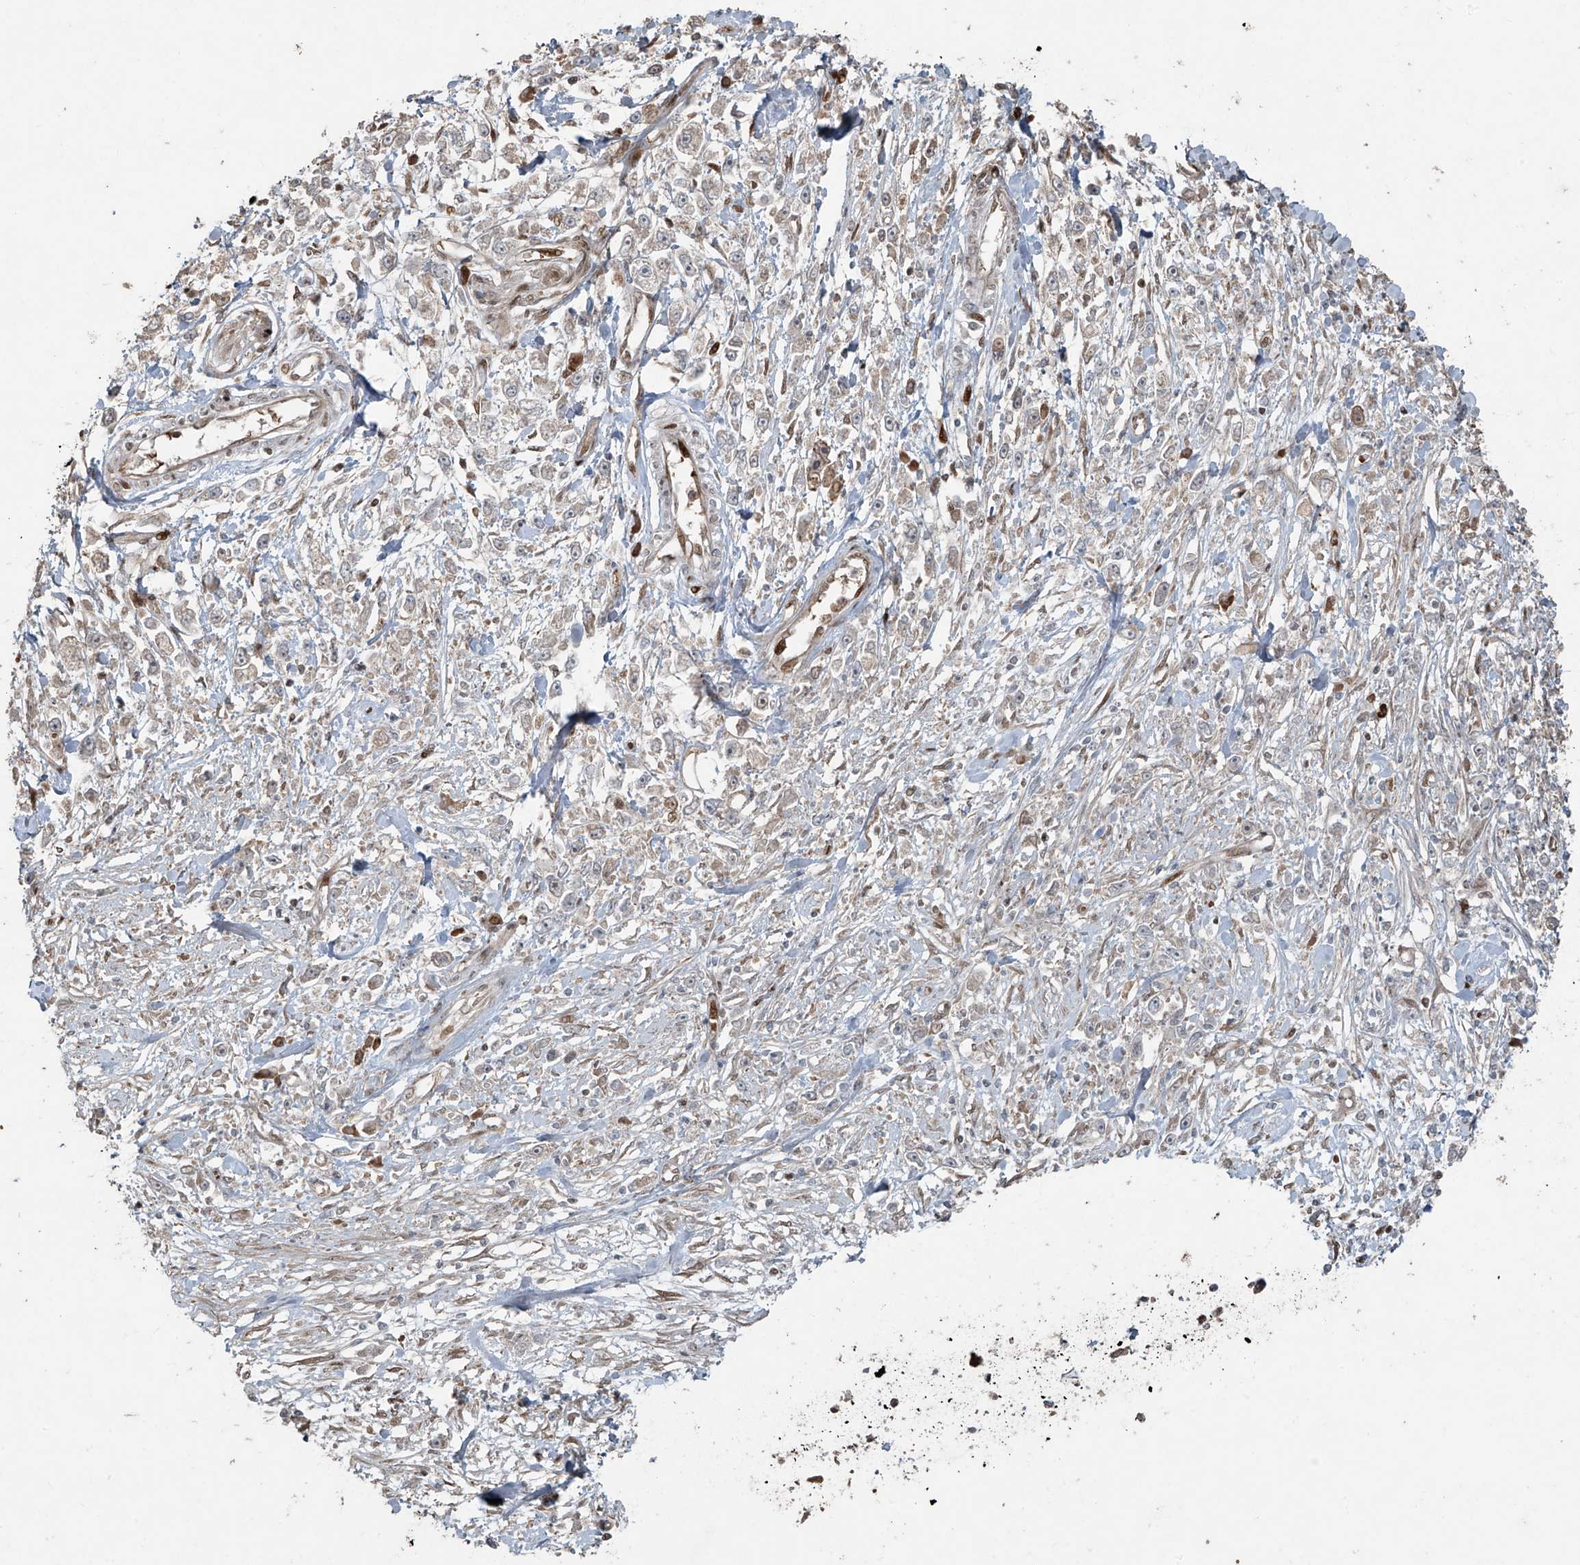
{"staining": {"intensity": "weak", "quantity": "<25%", "location": "cytoplasmic/membranous"}, "tissue": "stomach cancer", "cell_type": "Tumor cells", "image_type": "cancer", "snomed": [{"axis": "morphology", "description": "Adenocarcinoma, NOS"}, {"axis": "topography", "description": "Stomach"}], "caption": "Immunohistochemical staining of stomach adenocarcinoma demonstrates no significant staining in tumor cells.", "gene": "TTC22", "patient": {"sex": "female", "age": 59}}